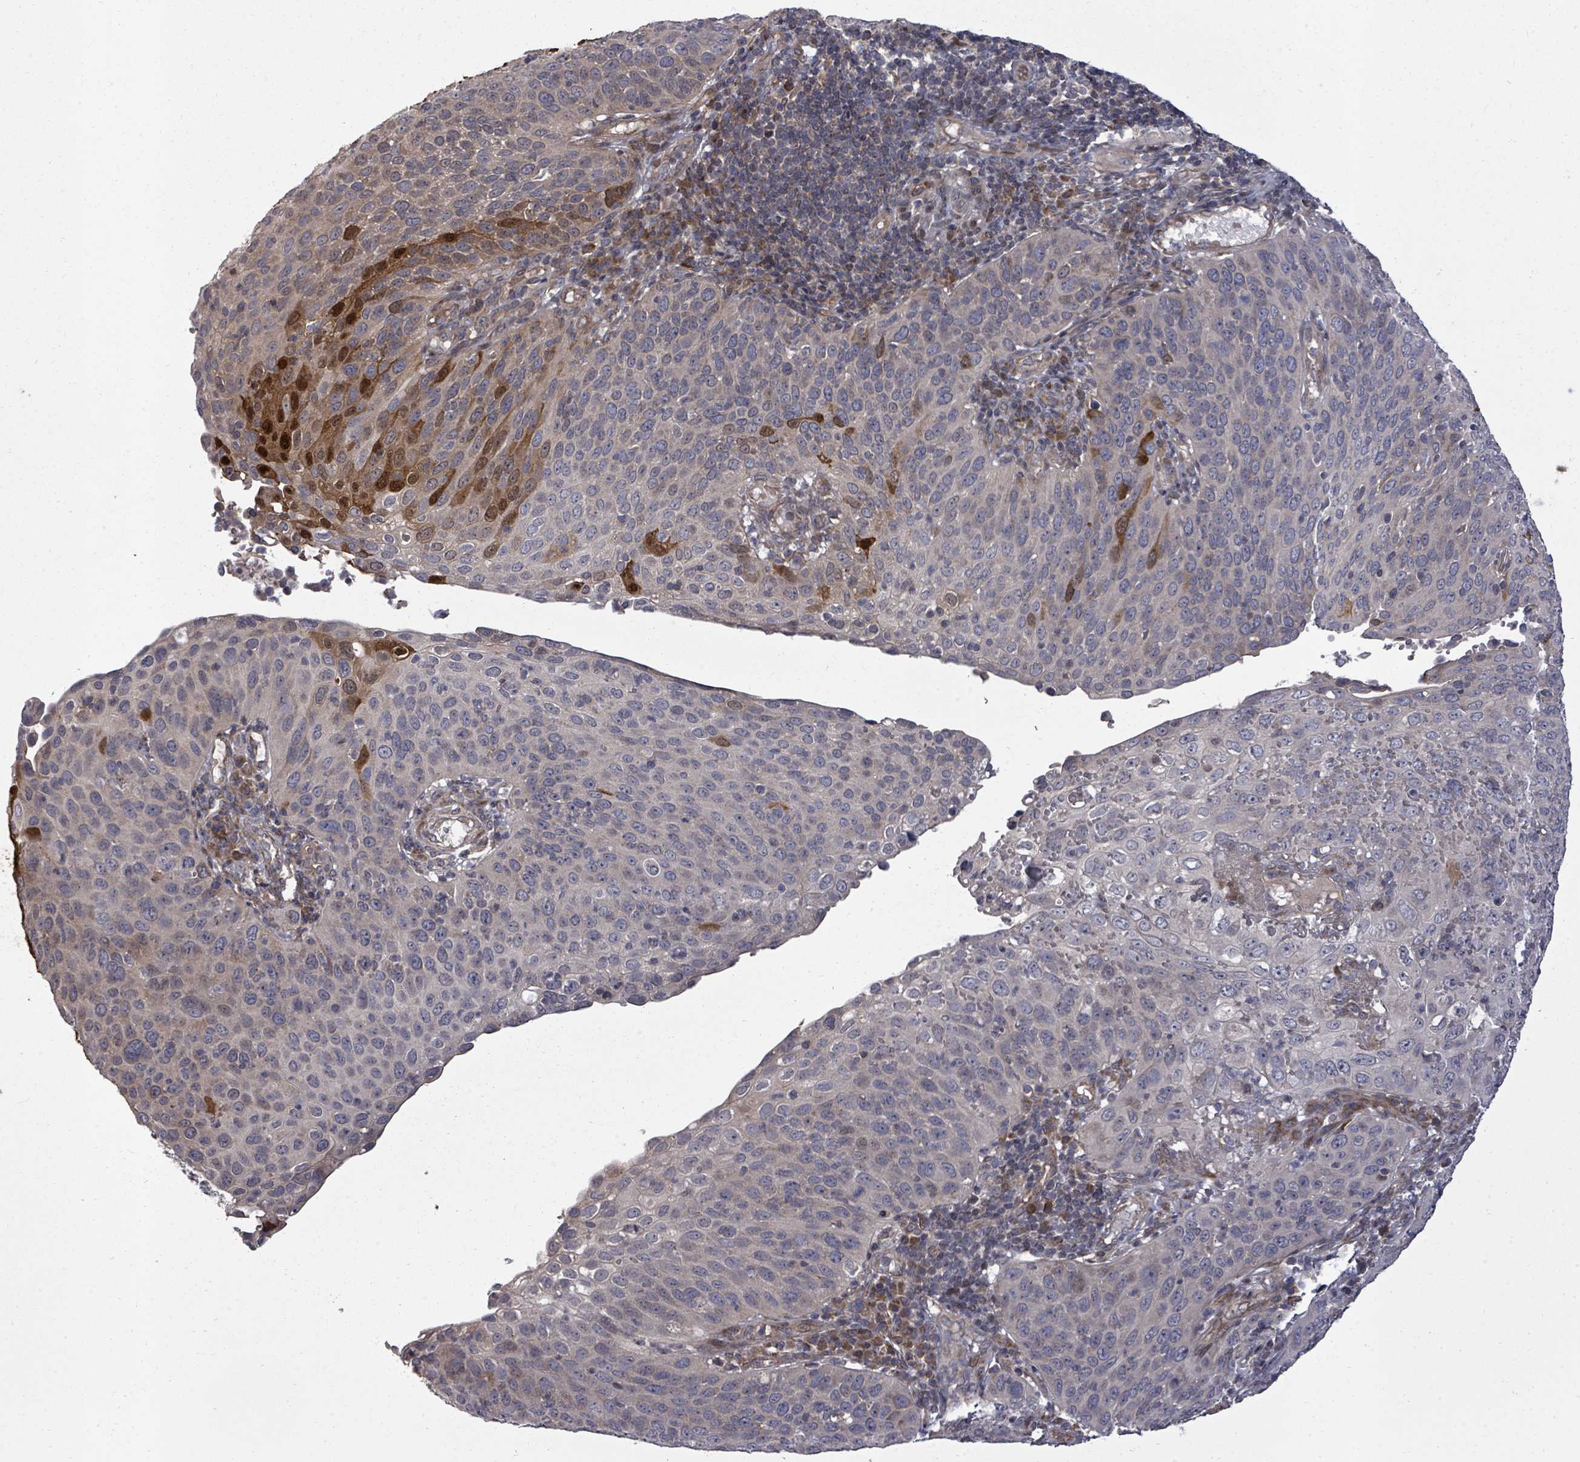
{"staining": {"intensity": "moderate", "quantity": "<25%", "location": "cytoplasmic/membranous,nuclear"}, "tissue": "cervical cancer", "cell_type": "Tumor cells", "image_type": "cancer", "snomed": [{"axis": "morphology", "description": "Squamous cell carcinoma, NOS"}, {"axis": "topography", "description": "Cervix"}], "caption": "Protein expression analysis of cervical cancer (squamous cell carcinoma) exhibits moderate cytoplasmic/membranous and nuclear expression in about <25% of tumor cells.", "gene": "KRTAP27-1", "patient": {"sex": "female", "age": 36}}